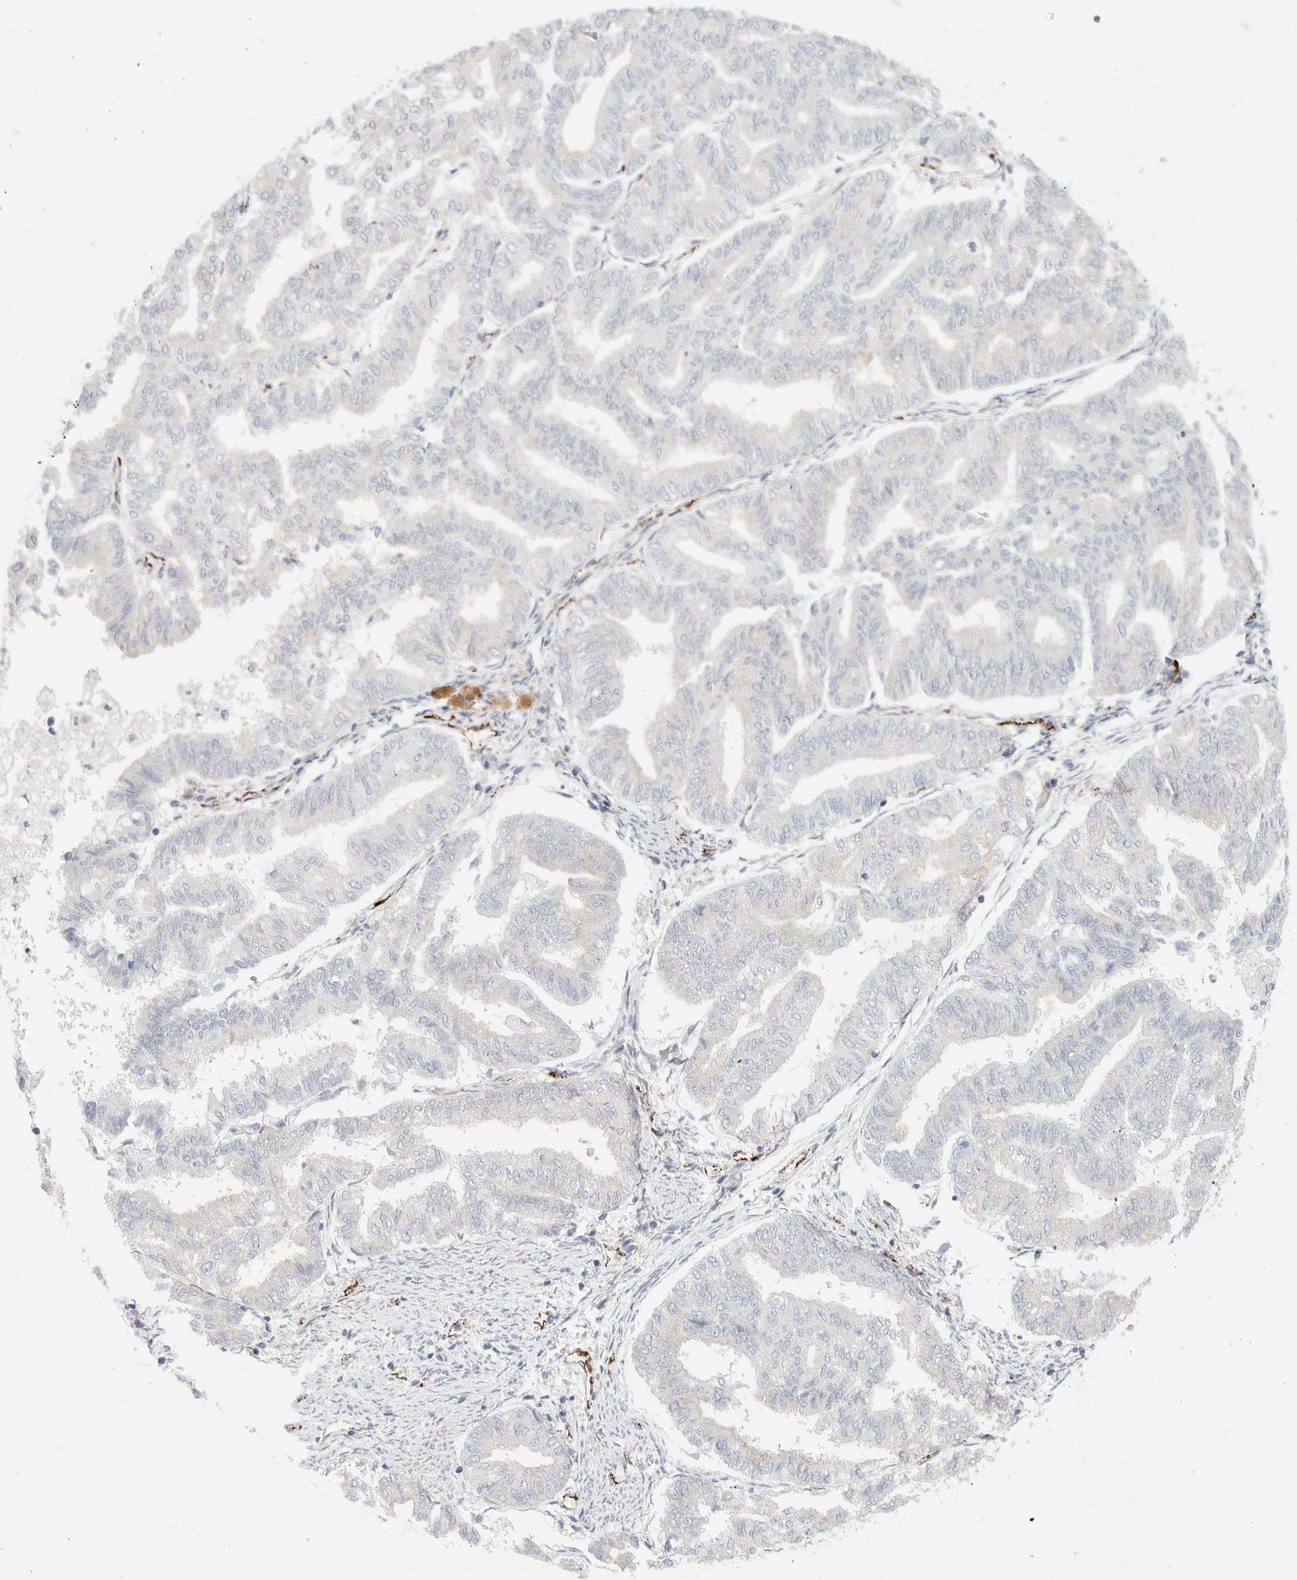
{"staining": {"intensity": "negative", "quantity": "none", "location": "none"}, "tissue": "endometrial cancer", "cell_type": "Tumor cells", "image_type": "cancer", "snomed": [{"axis": "morphology", "description": "Adenocarcinoma, NOS"}, {"axis": "topography", "description": "Endometrium"}], "caption": "There is no significant staining in tumor cells of endometrial cancer (adenocarcinoma).", "gene": "CNPY4", "patient": {"sex": "female", "age": 79}}